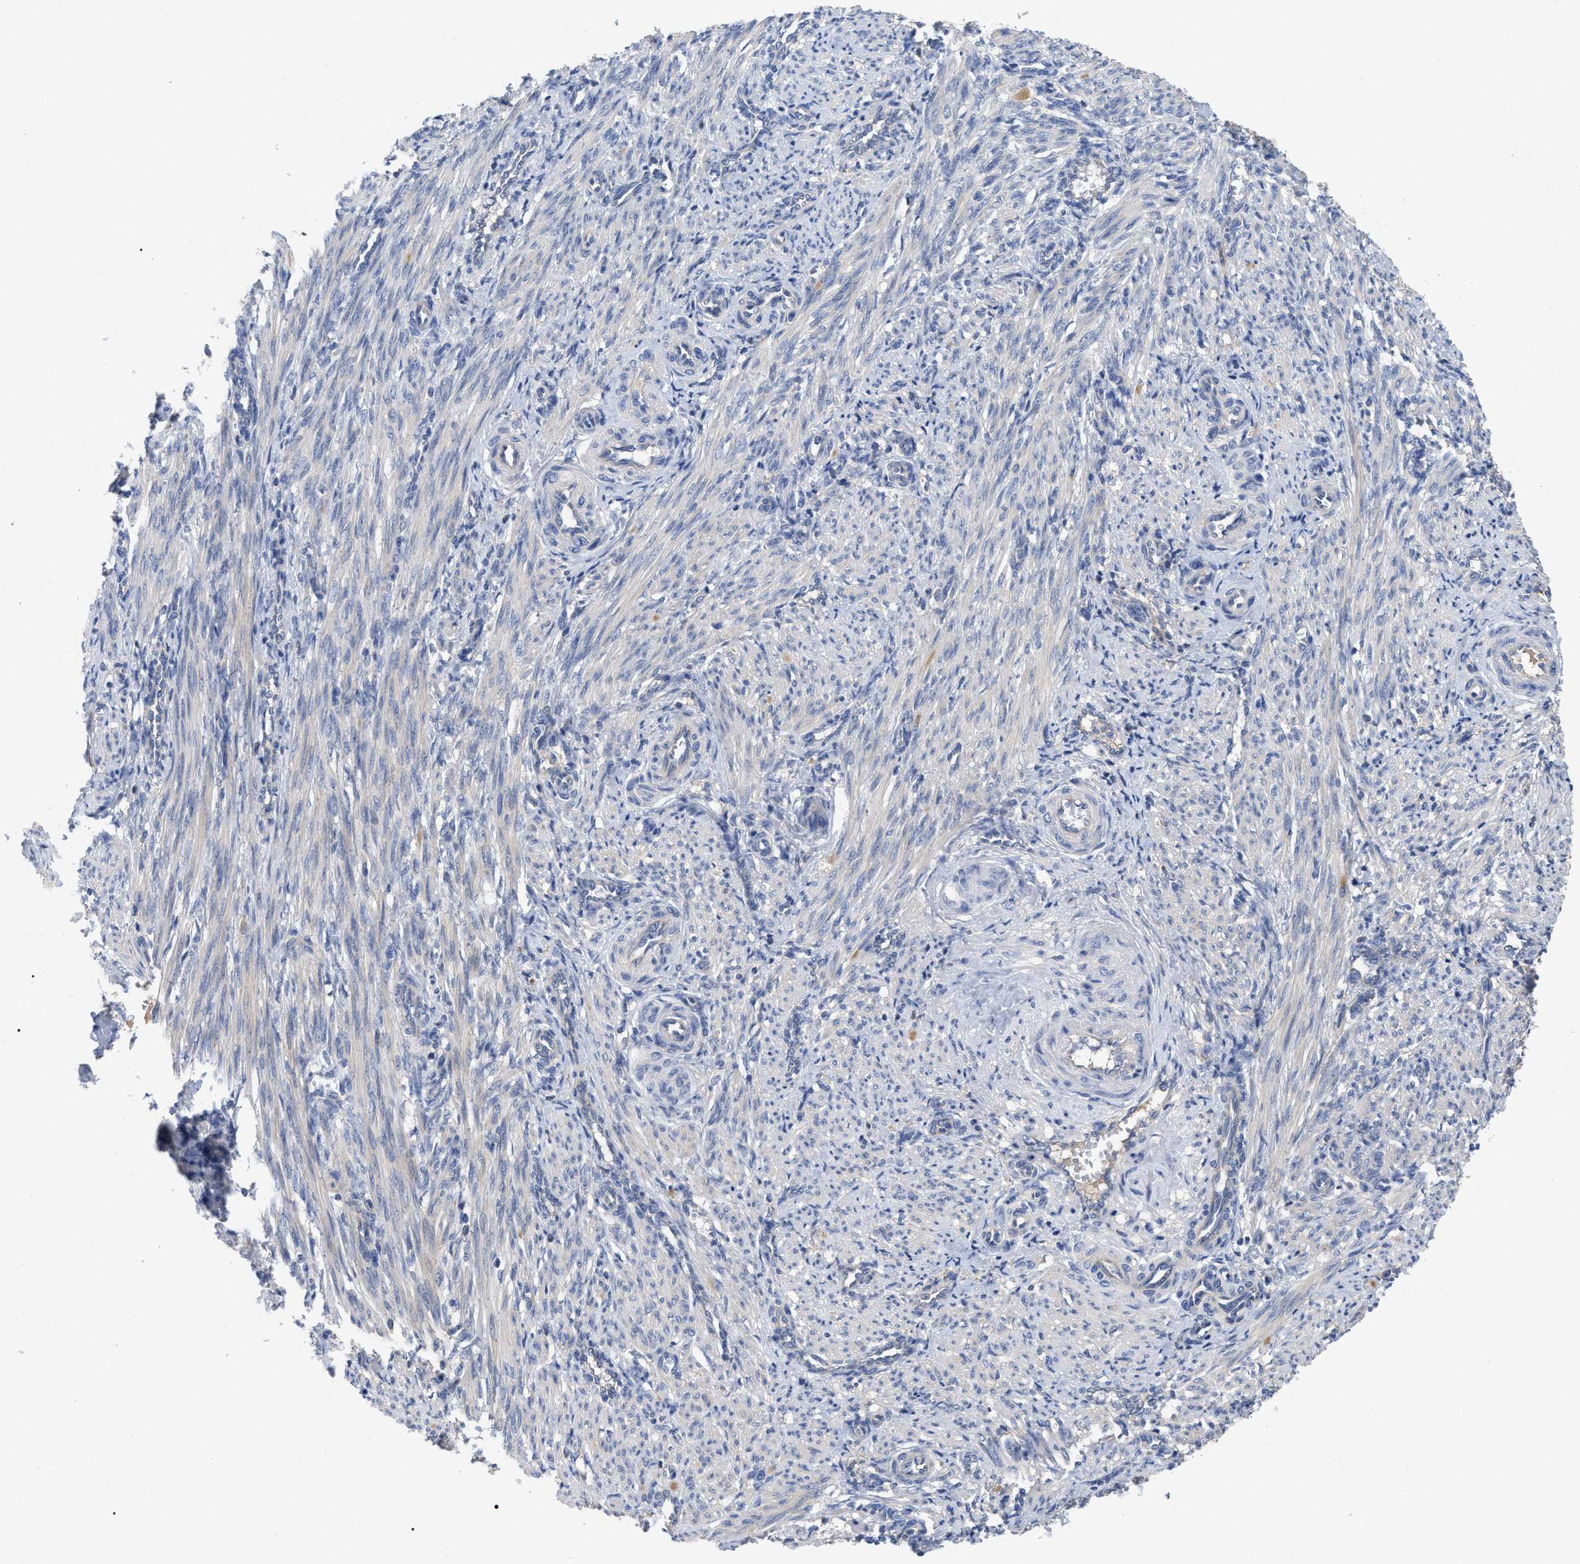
{"staining": {"intensity": "weak", "quantity": "<25%", "location": "cytoplasmic/membranous"}, "tissue": "smooth muscle", "cell_type": "Smooth muscle cells", "image_type": "normal", "snomed": [{"axis": "morphology", "description": "Normal tissue, NOS"}, {"axis": "topography", "description": "Endometrium"}], "caption": "DAB (3,3'-diaminobenzidine) immunohistochemical staining of unremarkable smooth muscle reveals no significant staining in smooth muscle cells.", "gene": "RAP1GDS1", "patient": {"sex": "female", "age": 33}}